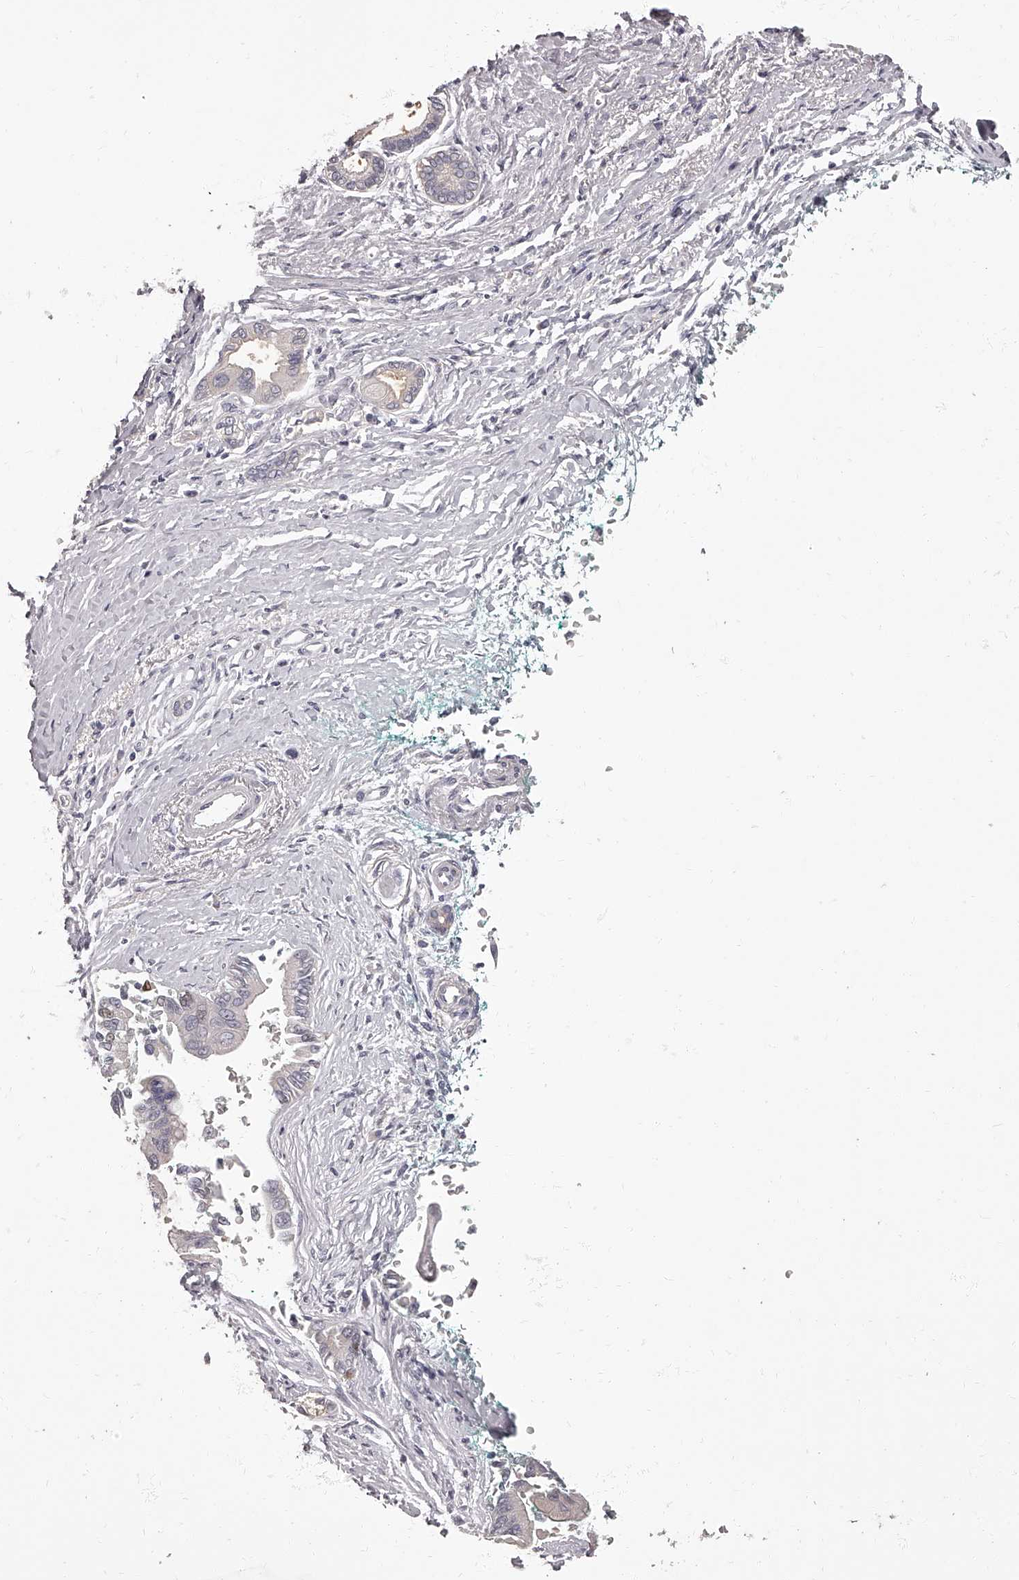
{"staining": {"intensity": "weak", "quantity": "<25%", "location": "cytoplasmic/membranous"}, "tissue": "pancreatic cancer", "cell_type": "Tumor cells", "image_type": "cancer", "snomed": [{"axis": "morphology", "description": "Adenocarcinoma, NOS"}, {"axis": "topography", "description": "Pancreas"}], "caption": "IHC image of pancreatic cancer stained for a protein (brown), which demonstrates no expression in tumor cells. (DAB IHC visualized using brightfield microscopy, high magnification).", "gene": "APEH", "patient": {"sex": "male", "age": 78}}